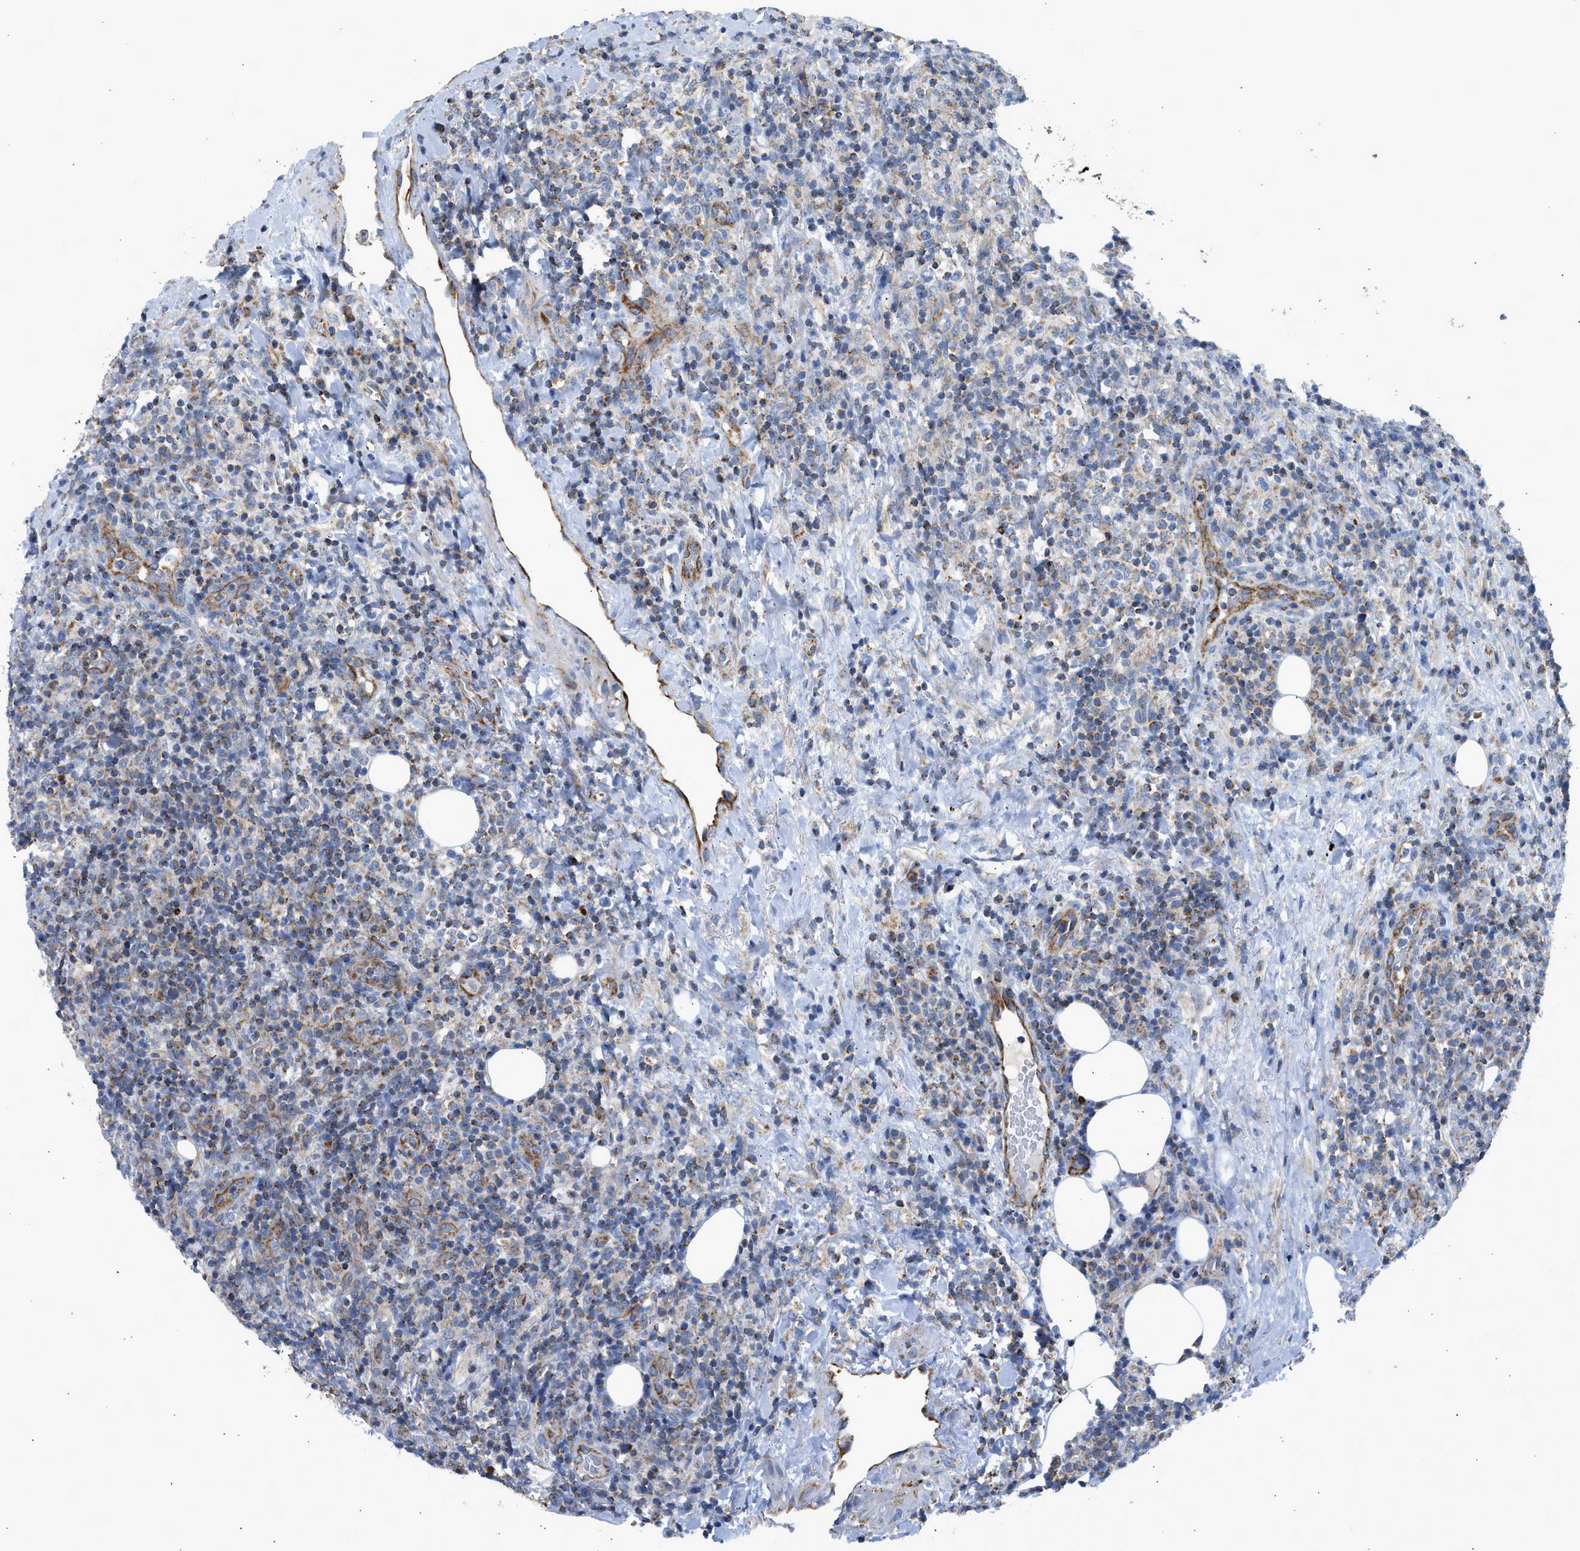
{"staining": {"intensity": "moderate", "quantity": "<25%", "location": "cytoplasmic/membranous"}, "tissue": "lymphoma", "cell_type": "Tumor cells", "image_type": "cancer", "snomed": [{"axis": "morphology", "description": "Malignant lymphoma, non-Hodgkin's type, High grade"}, {"axis": "topography", "description": "Lymph node"}], "caption": "Immunohistochemical staining of human lymphoma displays moderate cytoplasmic/membranous protein positivity in approximately <25% of tumor cells.", "gene": "GOT2", "patient": {"sex": "female", "age": 76}}